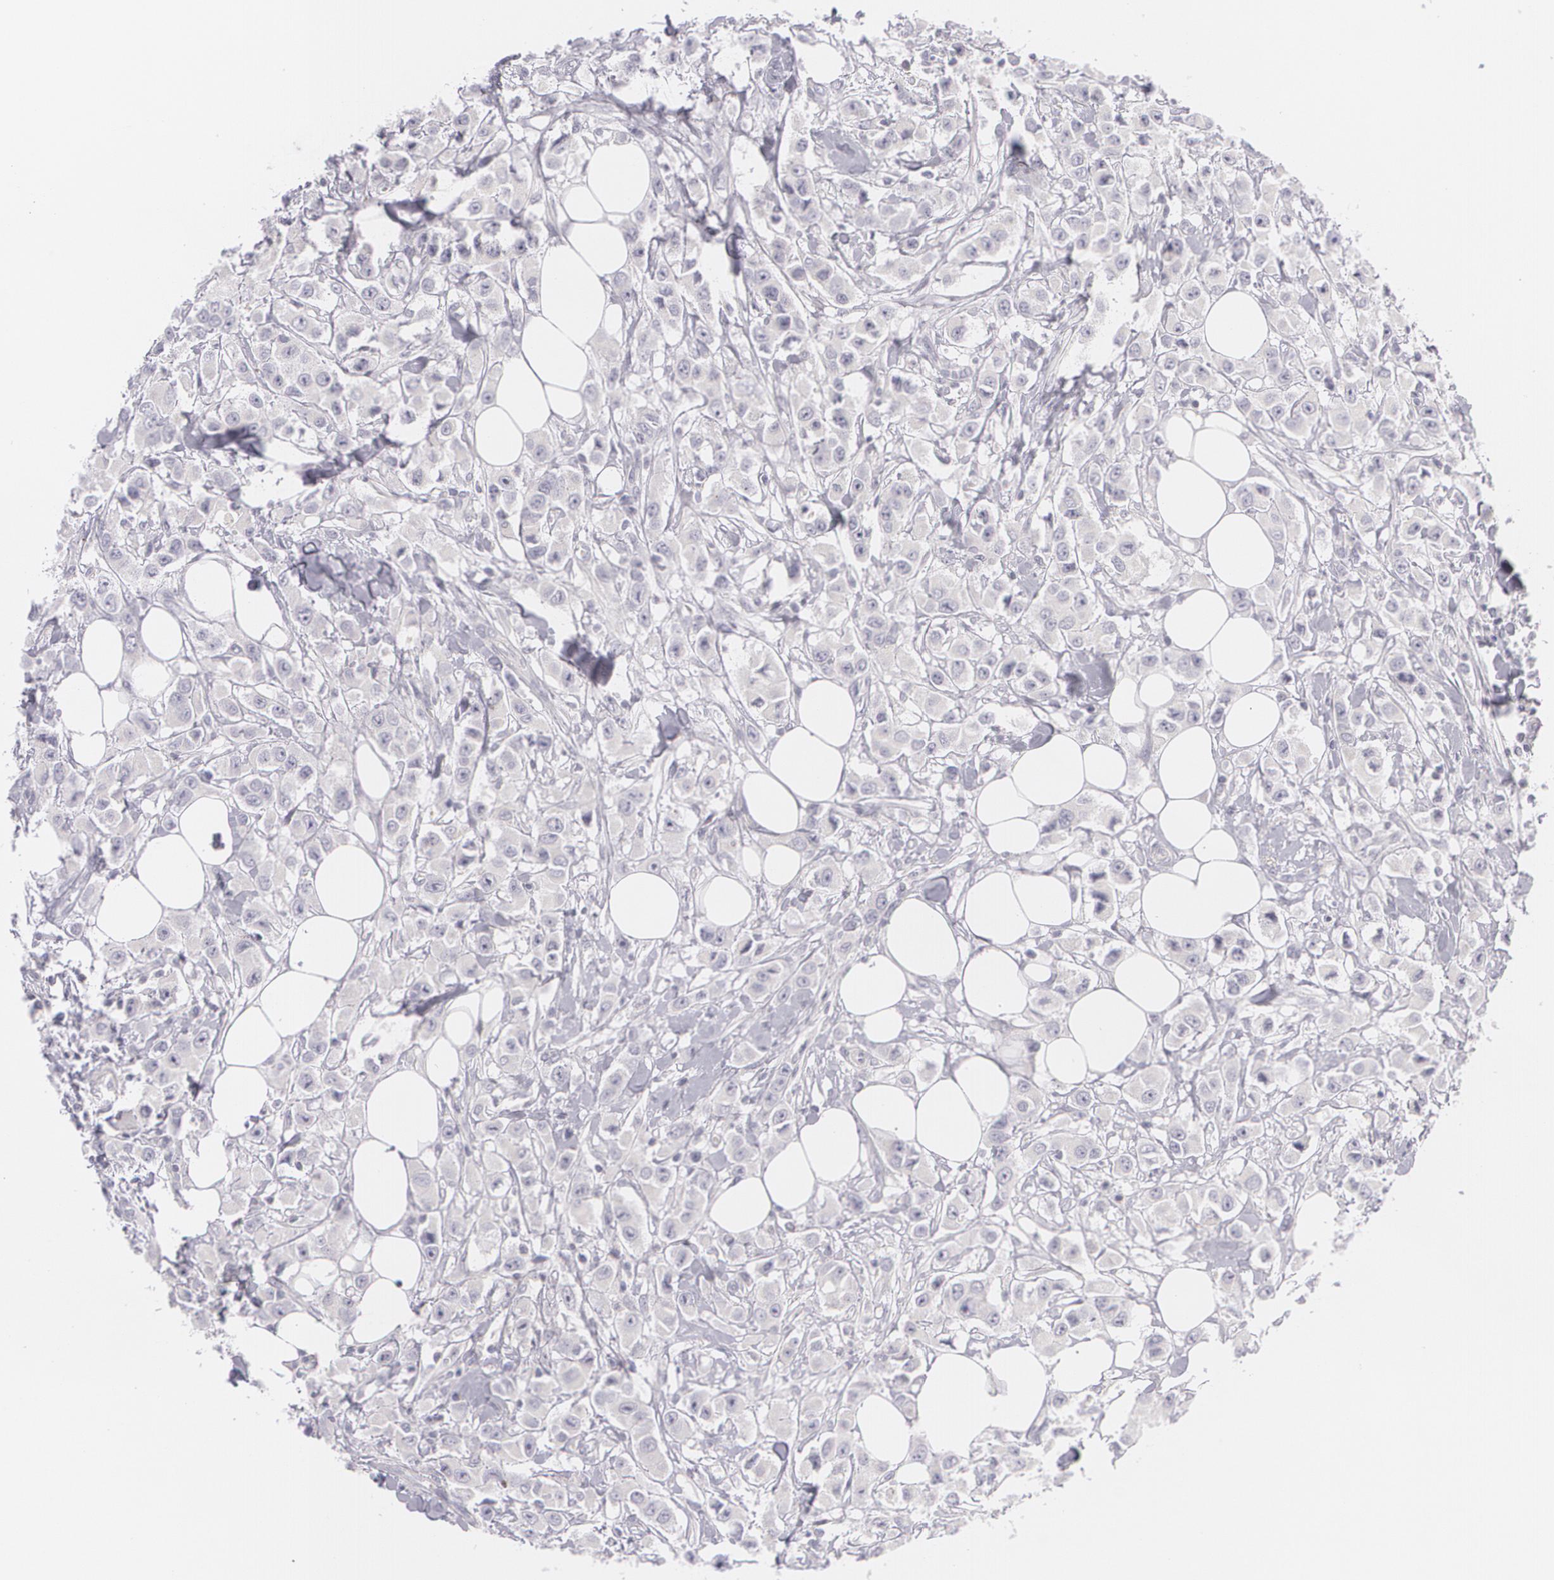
{"staining": {"intensity": "negative", "quantity": "none", "location": "none"}, "tissue": "breast cancer", "cell_type": "Tumor cells", "image_type": "cancer", "snomed": [{"axis": "morphology", "description": "Duct carcinoma"}, {"axis": "topography", "description": "Breast"}], "caption": "This is a micrograph of immunohistochemistry (IHC) staining of breast infiltrating ductal carcinoma, which shows no expression in tumor cells. (Brightfield microscopy of DAB immunohistochemistry at high magnification).", "gene": "FAM181A", "patient": {"sex": "female", "age": 58}}